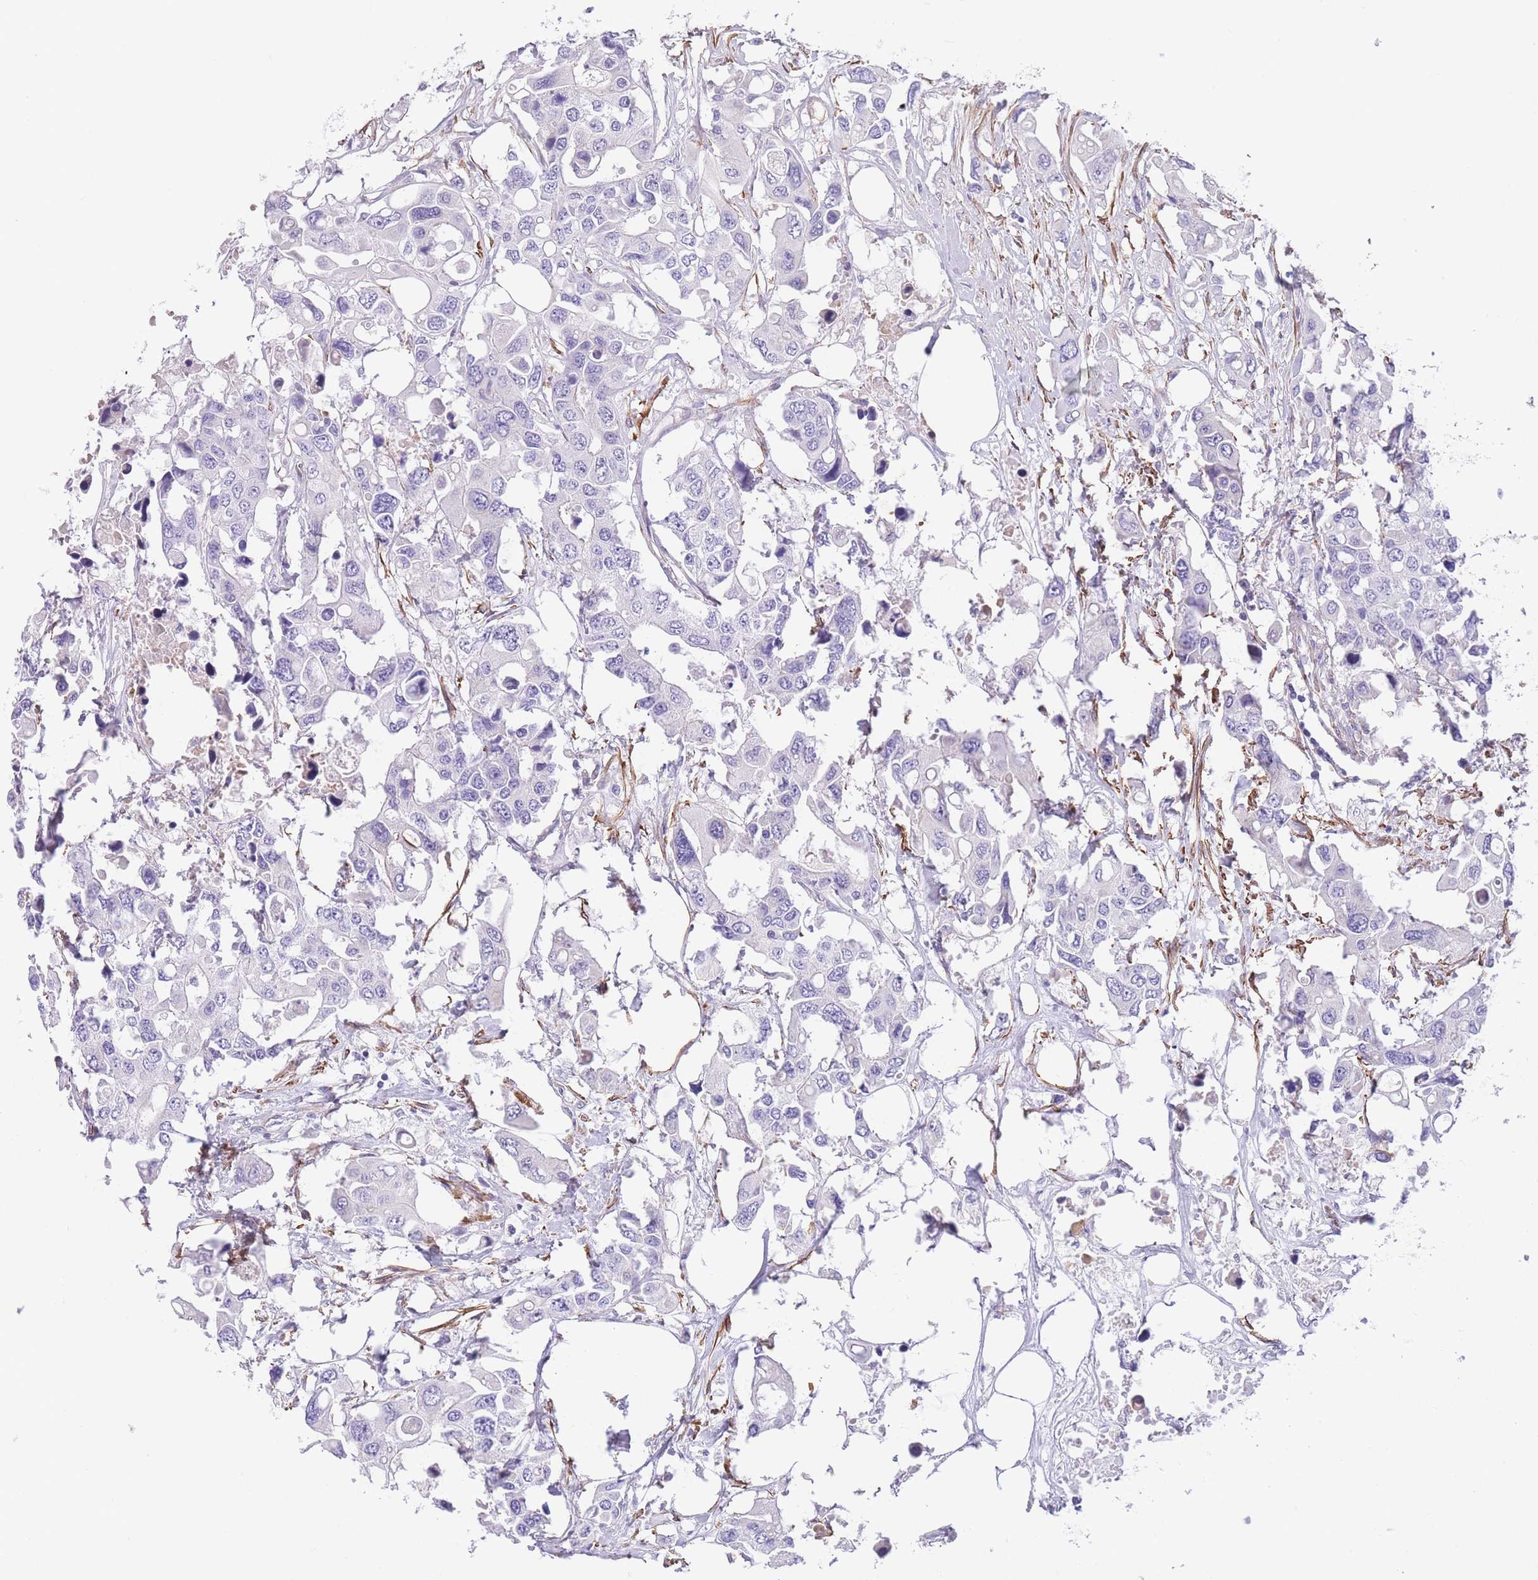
{"staining": {"intensity": "negative", "quantity": "none", "location": "none"}, "tissue": "colorectal cancer", "cell_type": "Tumor cells", "image_type": "cancer", "snomed": [{"axis": "morphology", "description": "Adenocarcinoma, NOS"}, {"axis": "topography", "description": "Colon"}], "caption": "This histopathology image is of colorectal cancer stained with immunohistochemistry (IHC) to label a protein in brown with the nuclei are counter-stained blue. There is no staining in tumor cells.", "gene": "FAM124A", "patient": {"sex": "male", "age": 77}}